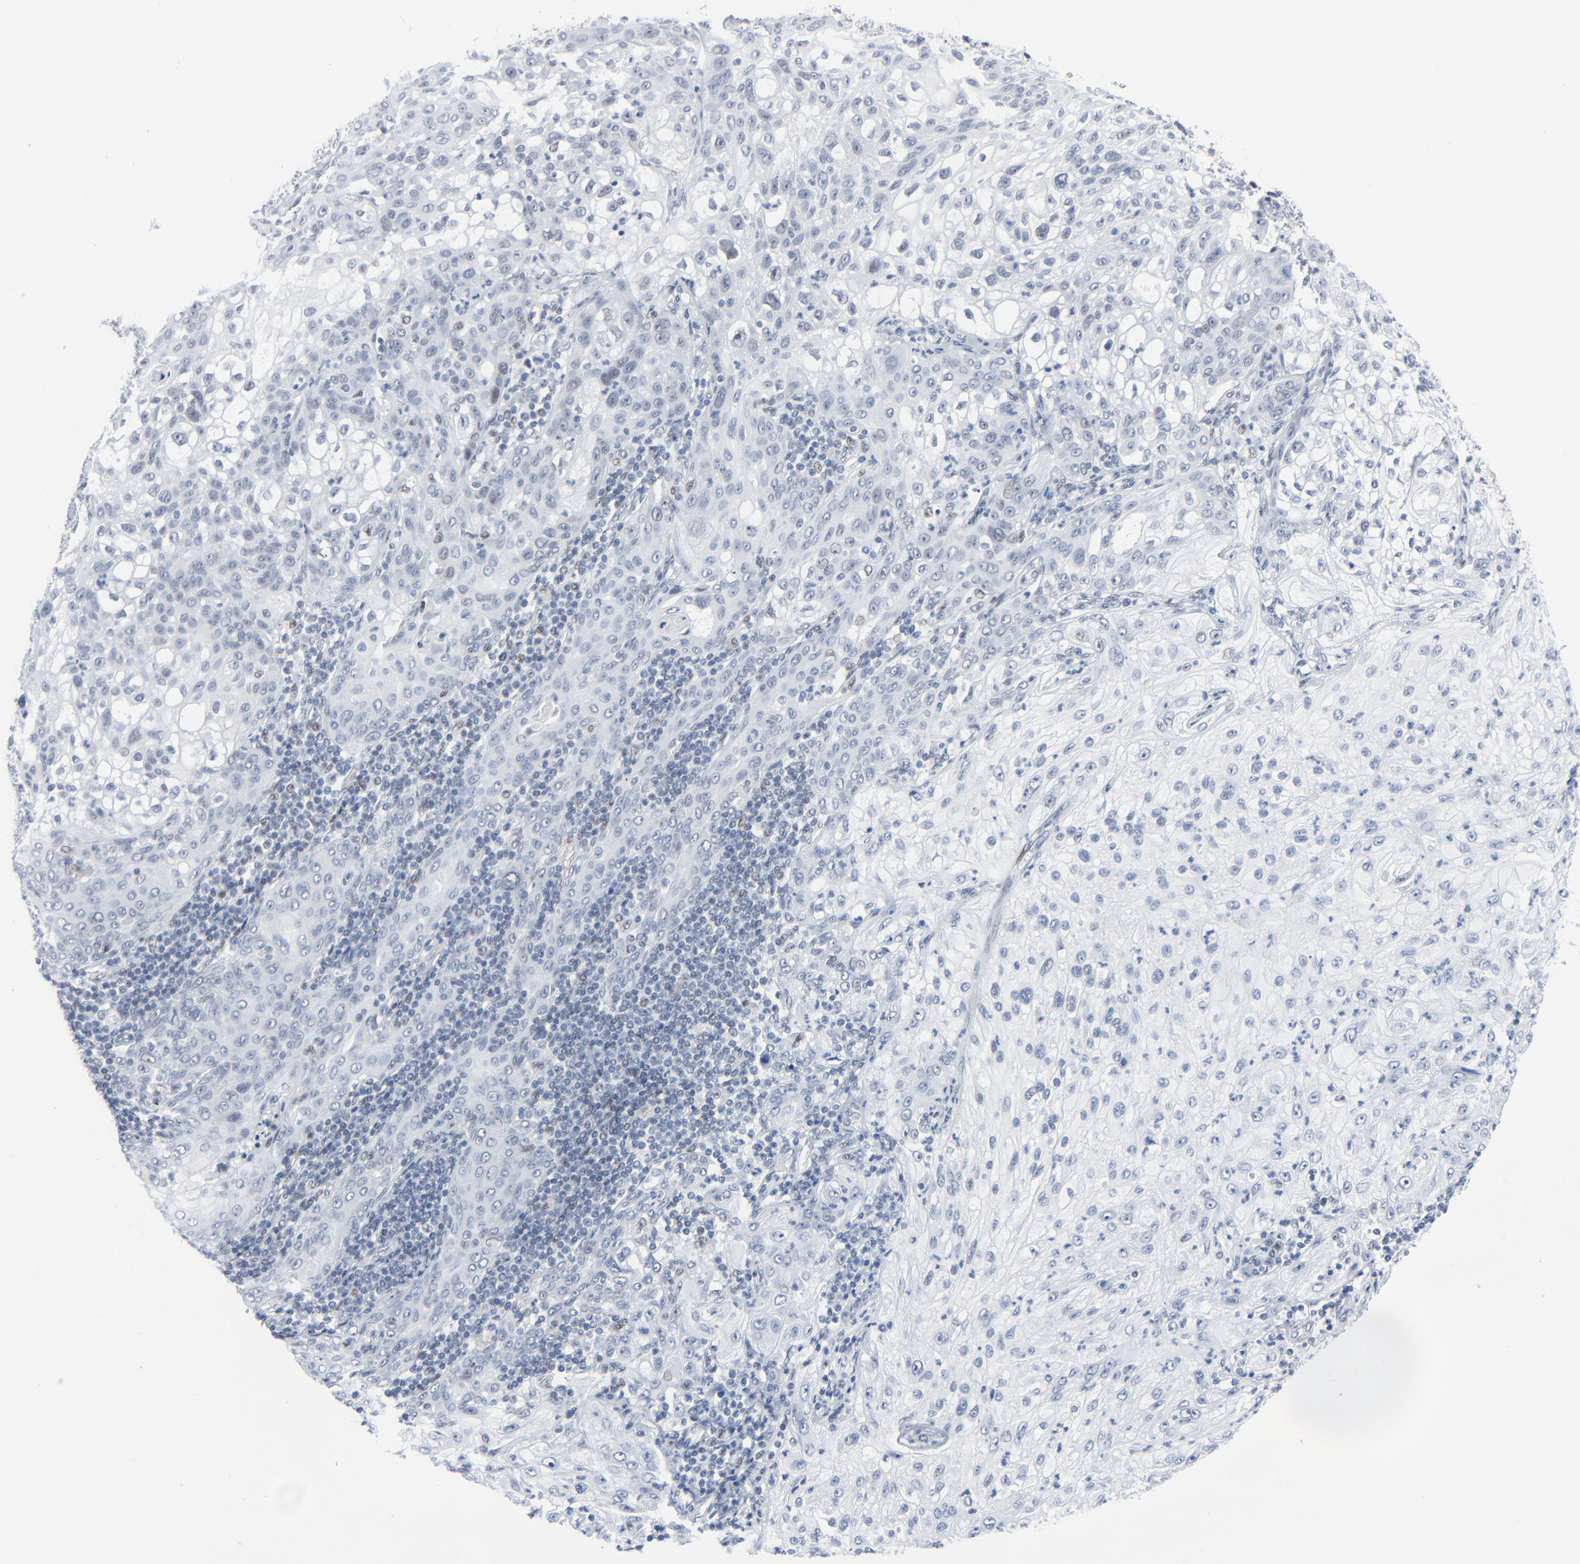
{"staining": {"intensity": "negative", "quantity": "none", "location": "none"}, "tissue": "lung cancer", "cell_type": "Tumor cells", "image_type": "cancer", "snomed": [{"axis": "morphology", "description": "Inflammation, NOS"}, {"axis": "morphology", "description": "Squamous cell carcinoma, NOS"}, {"axis": "topography", "description": "Lymph node"}, {"axis": "topography", "description": "Soft tissue"}, {"axis": "topography", "description": "Lung"}], "caption": "Squamous cell carcinoma (lung) was stained to show a protein in brown. There is no significant staining in tumor cells. The staining was performed using DAB to visualize the protein expression in brown, while the nuclei were stained in blue with hematoxylin (Magnification: 20x).", "gene": "SIRT1", "patient": {"sex": "male", "age": 66}}